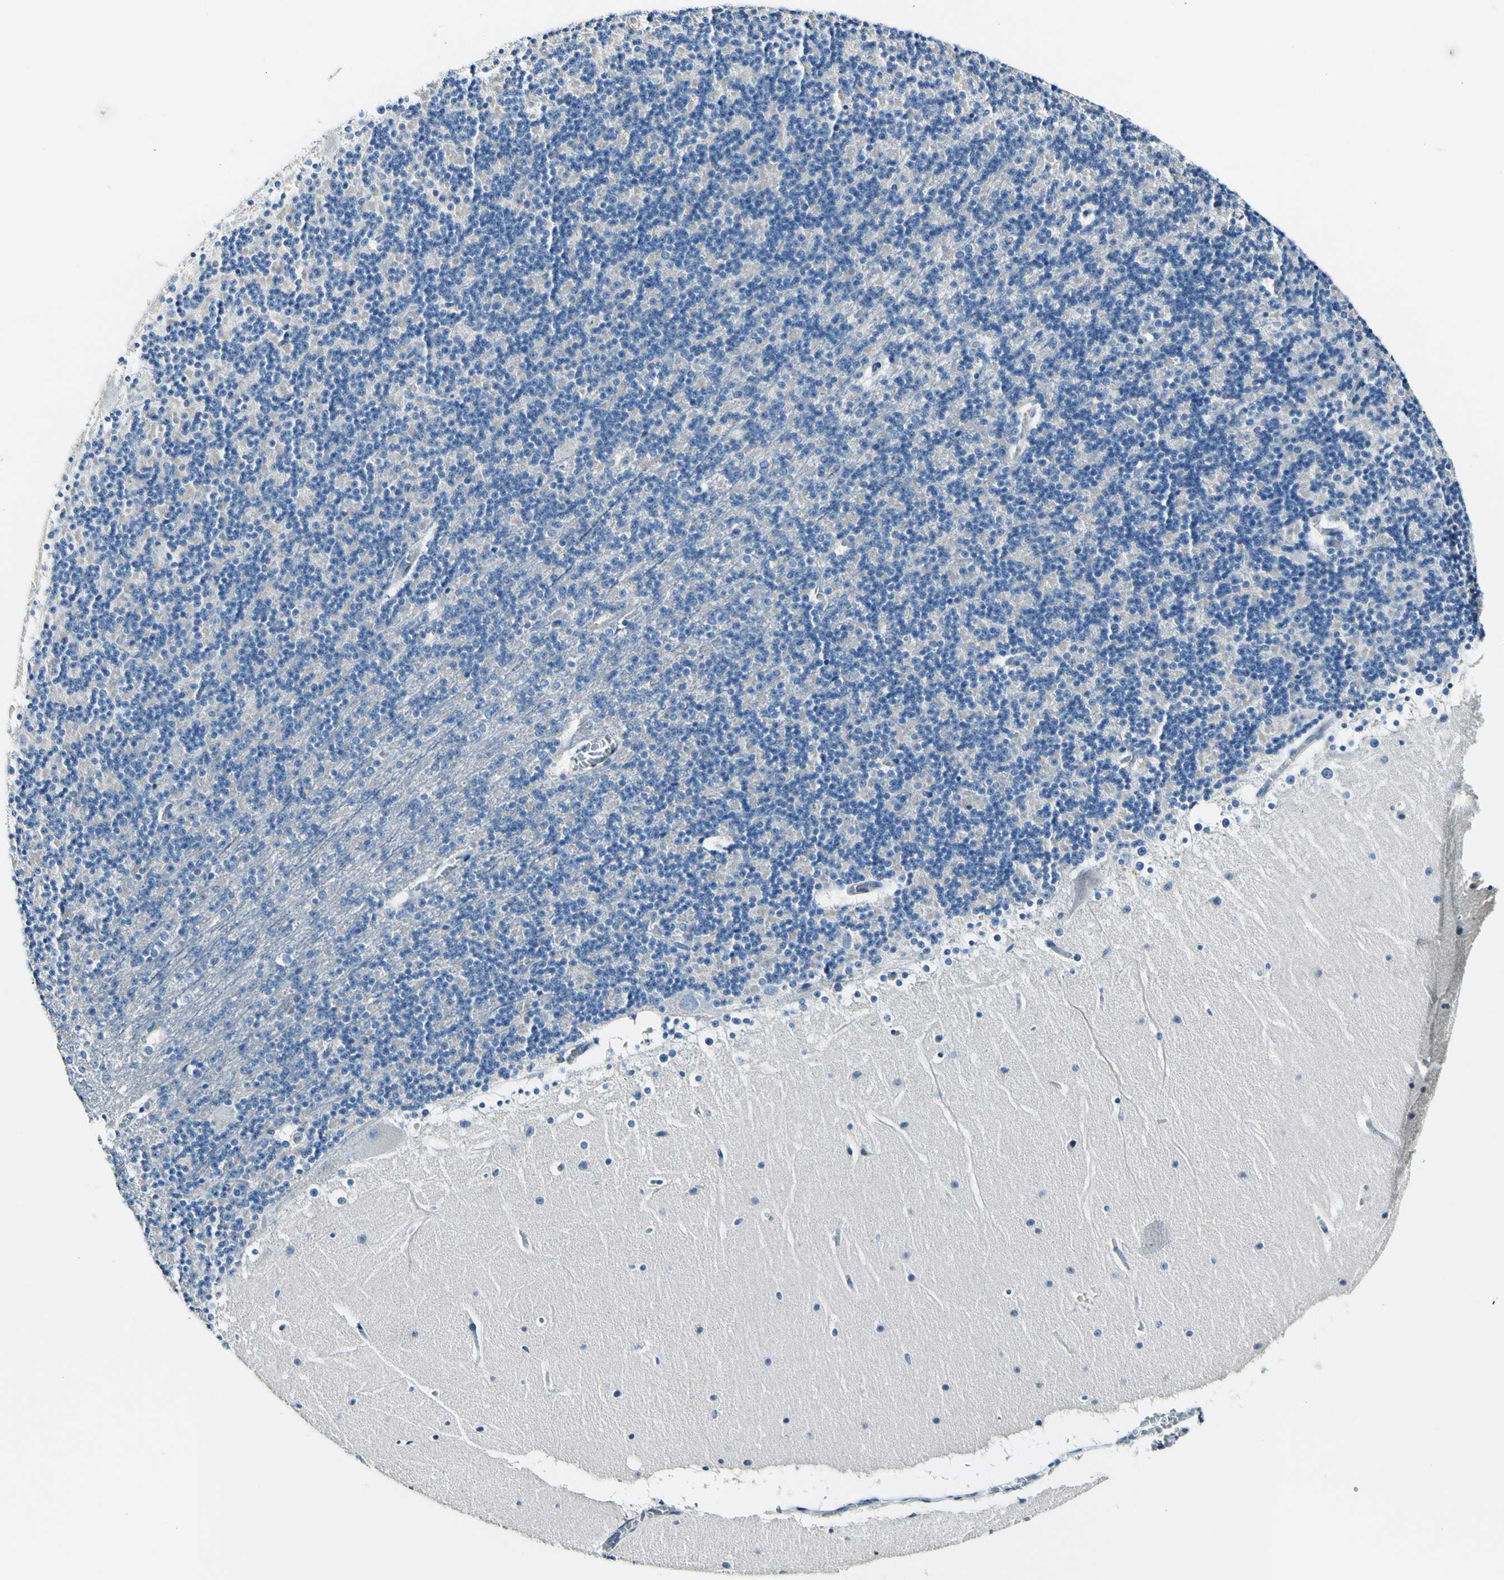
{"staining": {"intensity": "negative", "quantity": "none", "location": "none"}, "tissue": "cerebellum", "cell_type": "Cells in granular layer", "image_type": "normal", "snomed": [{"axis": "morphology", "description": "Normal tissue, NOS"}, {"axis": "topography", "description": "Cerebellum"}], "caption": "The image displays no staining of cells in granular layer in normal cerebellum. (DAB immunohistochemistry (IHC) visualized using brightfield microscopy, high magnification).", "gene": "COL6A3", "patient": {"sex": "female", "age": 19}}